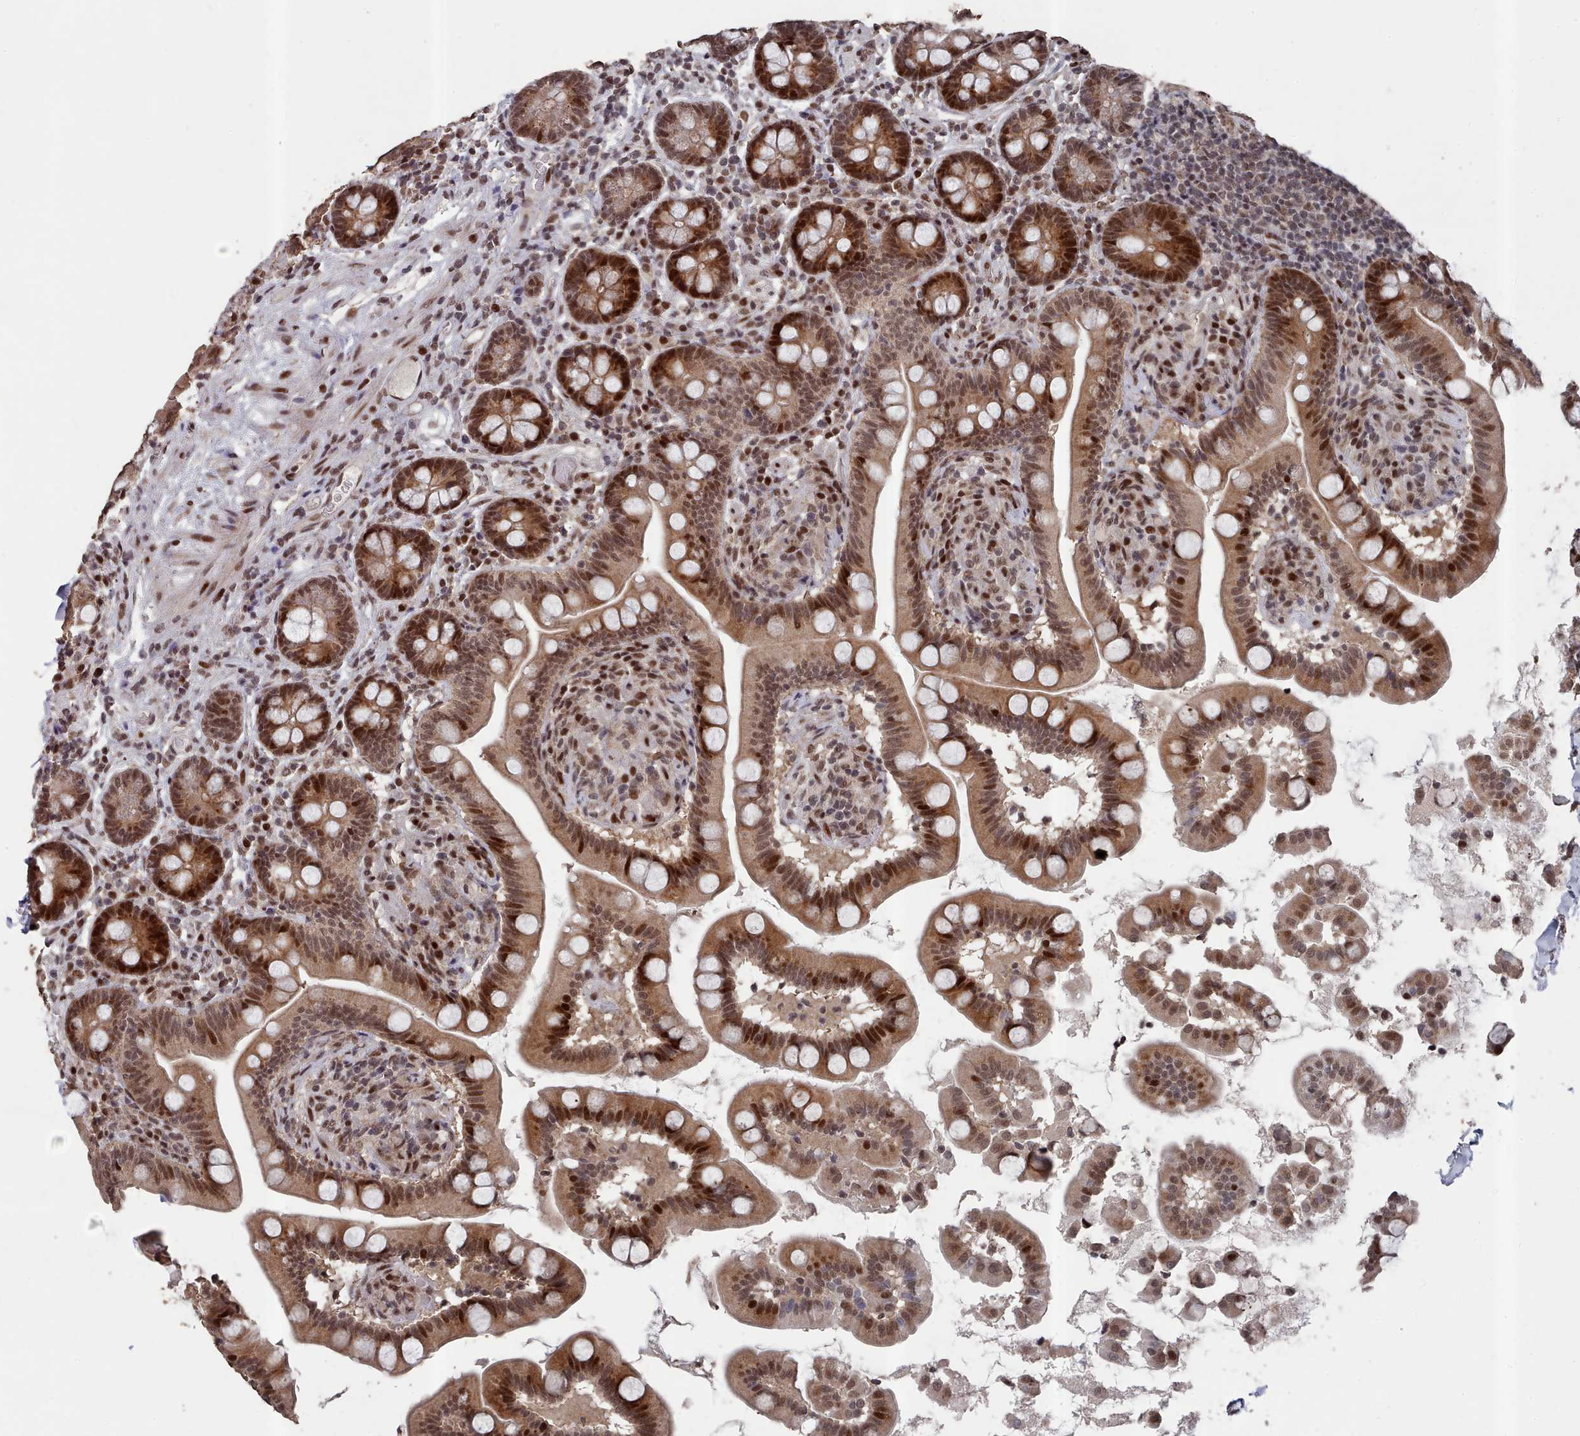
{"staining": {"intensity": "strong", "quantity": "25%-75%", "location": "cytoplasmic/membranous,nuclear"}, "tissue": "small intestine", "cell_type": "Glandular cells", "image_type": "normal", "snomed": [{"axis": "morphology", "description": "Normal tissue, NOS"}, {"axis": "topography", "description": "Small intestine"}], "caption": "A photomicrograph of small intestine stained for a protein demonstrates strong cytoplasmic/membranous,nuclear brown staining in glandular cells.", "gene": "PNRC2", "patient": {"sex": "female", "age": 64}}